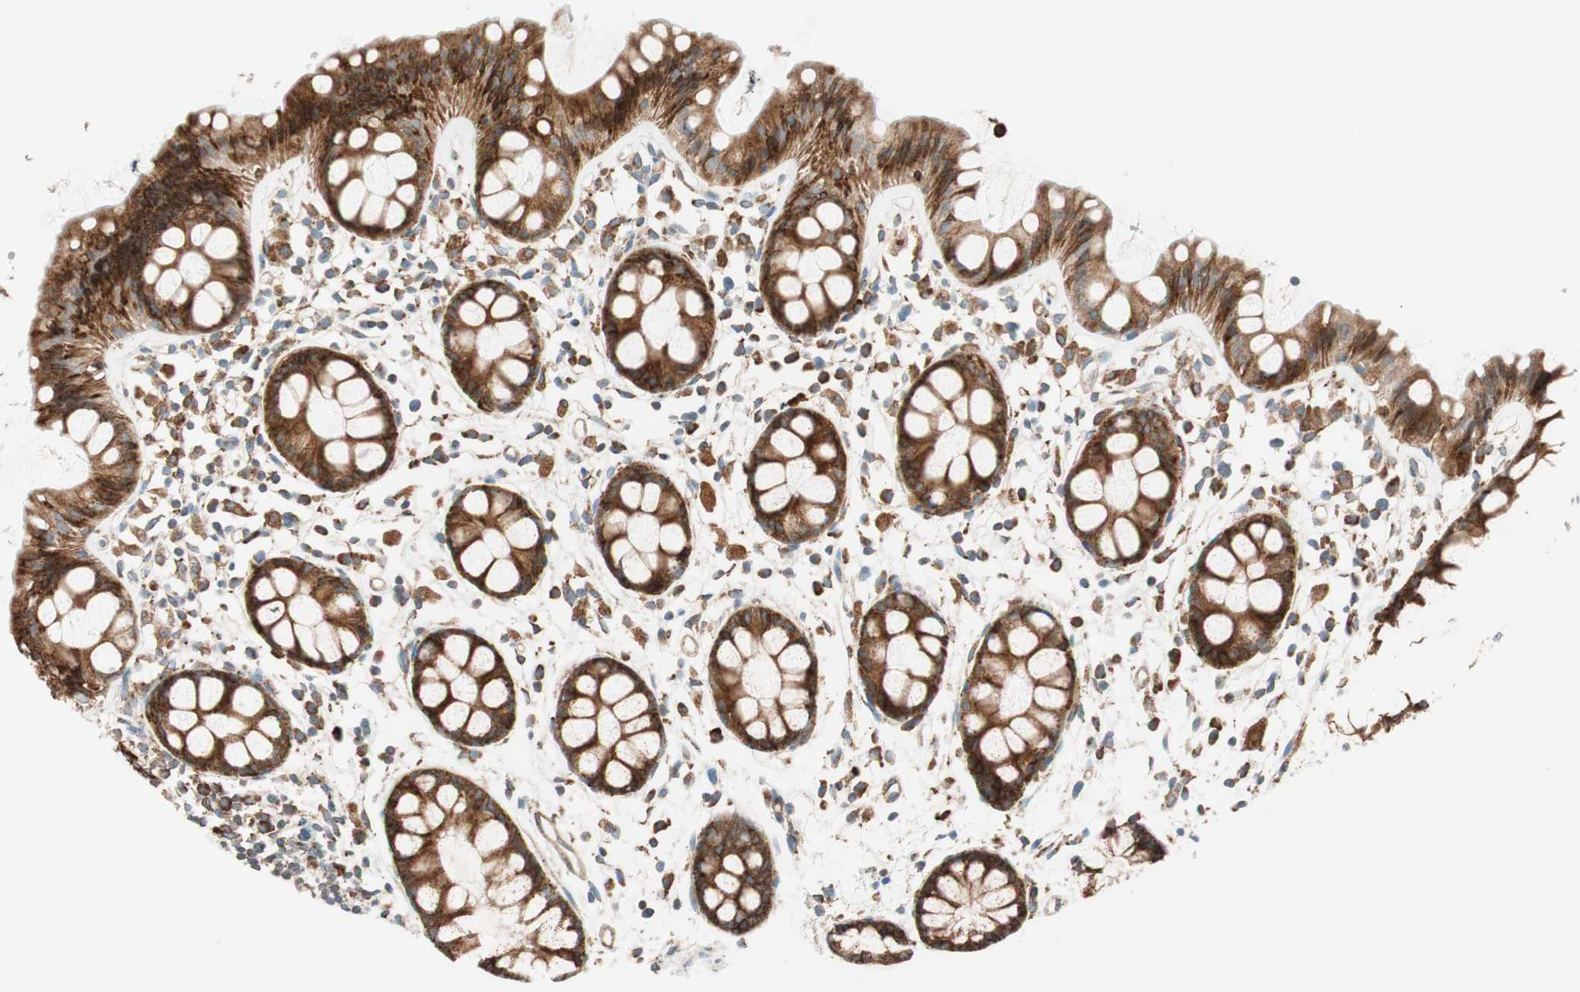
{"staining": {"intensity": "strong", "quantity": ">75%", "location": "cytoplasmic/membranous"}, "tissue": "rectum", "cell_type": "Glandular cells", "image_type": "normal", "snomed": [{"axis": "morphology", "description": "Normal tissue, NOS"}, {"axis": "topography", "description": "Rectum"}], "caption": "Human rectum stained with a brown dye displays strong cytoplasmic/membranous positive expression in about >75% of glandular cells.", "gene": "PRKCSH", "patient": {"sex": "female", "age": 66}}